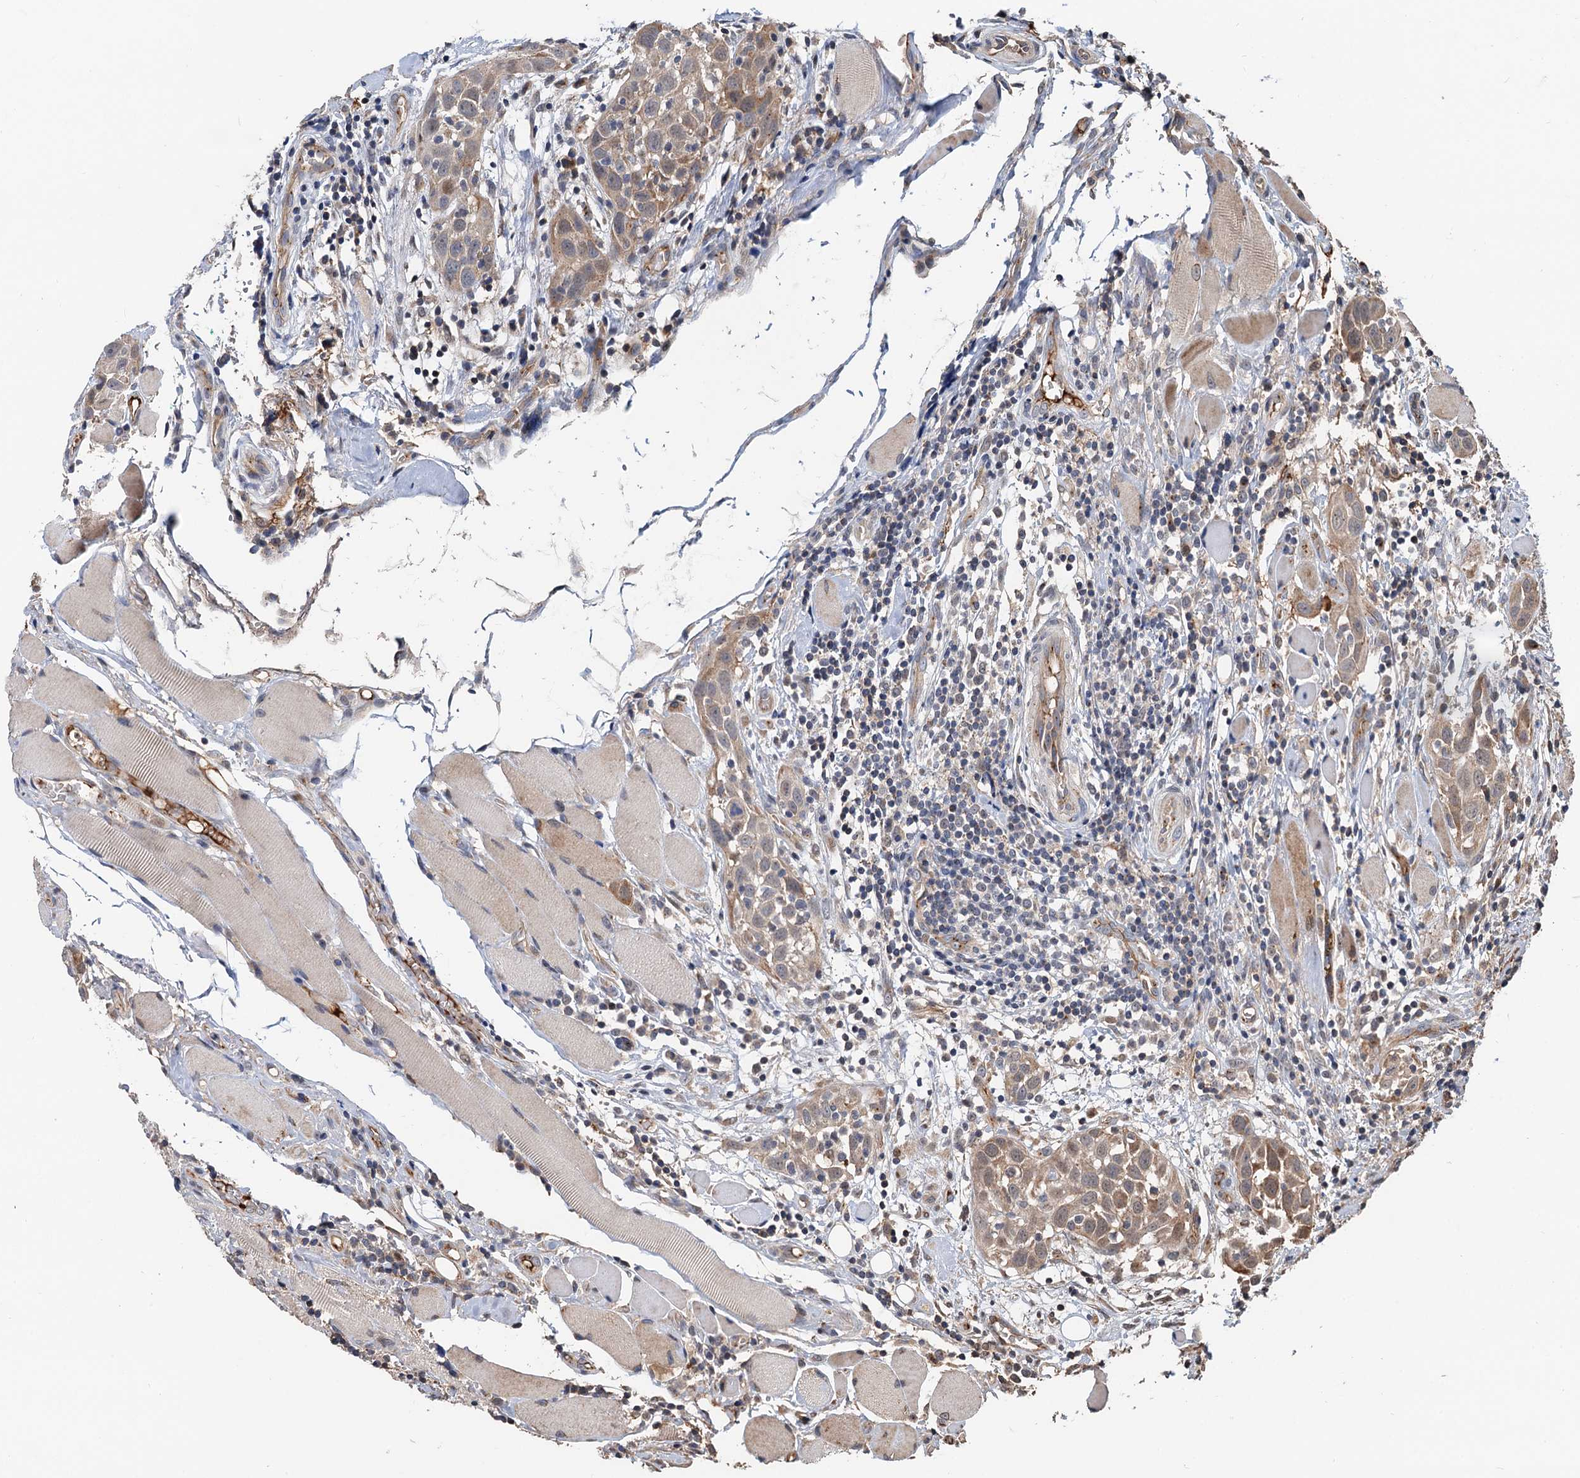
{"staining": {"intensity": "weak", "quantity": ">75%", "location": "cytoplasmic/membranous"}, "tissue": "head and neck cancer", "cell_type": "Tumor cells", "image_type": "cancer", "snomed": [{"axis": "morphology", "description": "Squamous cell carcinoma, NOS"}, {"axis": "topography", "description": "Oral tissue"}, {"axis": "topography", "description": "Head-Neck"}], "caption": "Immunohistochemistry (IHC) histopathology image of neoplastic tissue: human squamous cell carcinoma (head and neck) stained using immunohistochemistry reveals low levels of weak protein expression localized specifically in the cytoplasmic/membranous of tumor cells, appearing as a cytoplasmic/membranous brown color.", "gene": "DEXI", "patient": {"sex": "female", "age": 50}}